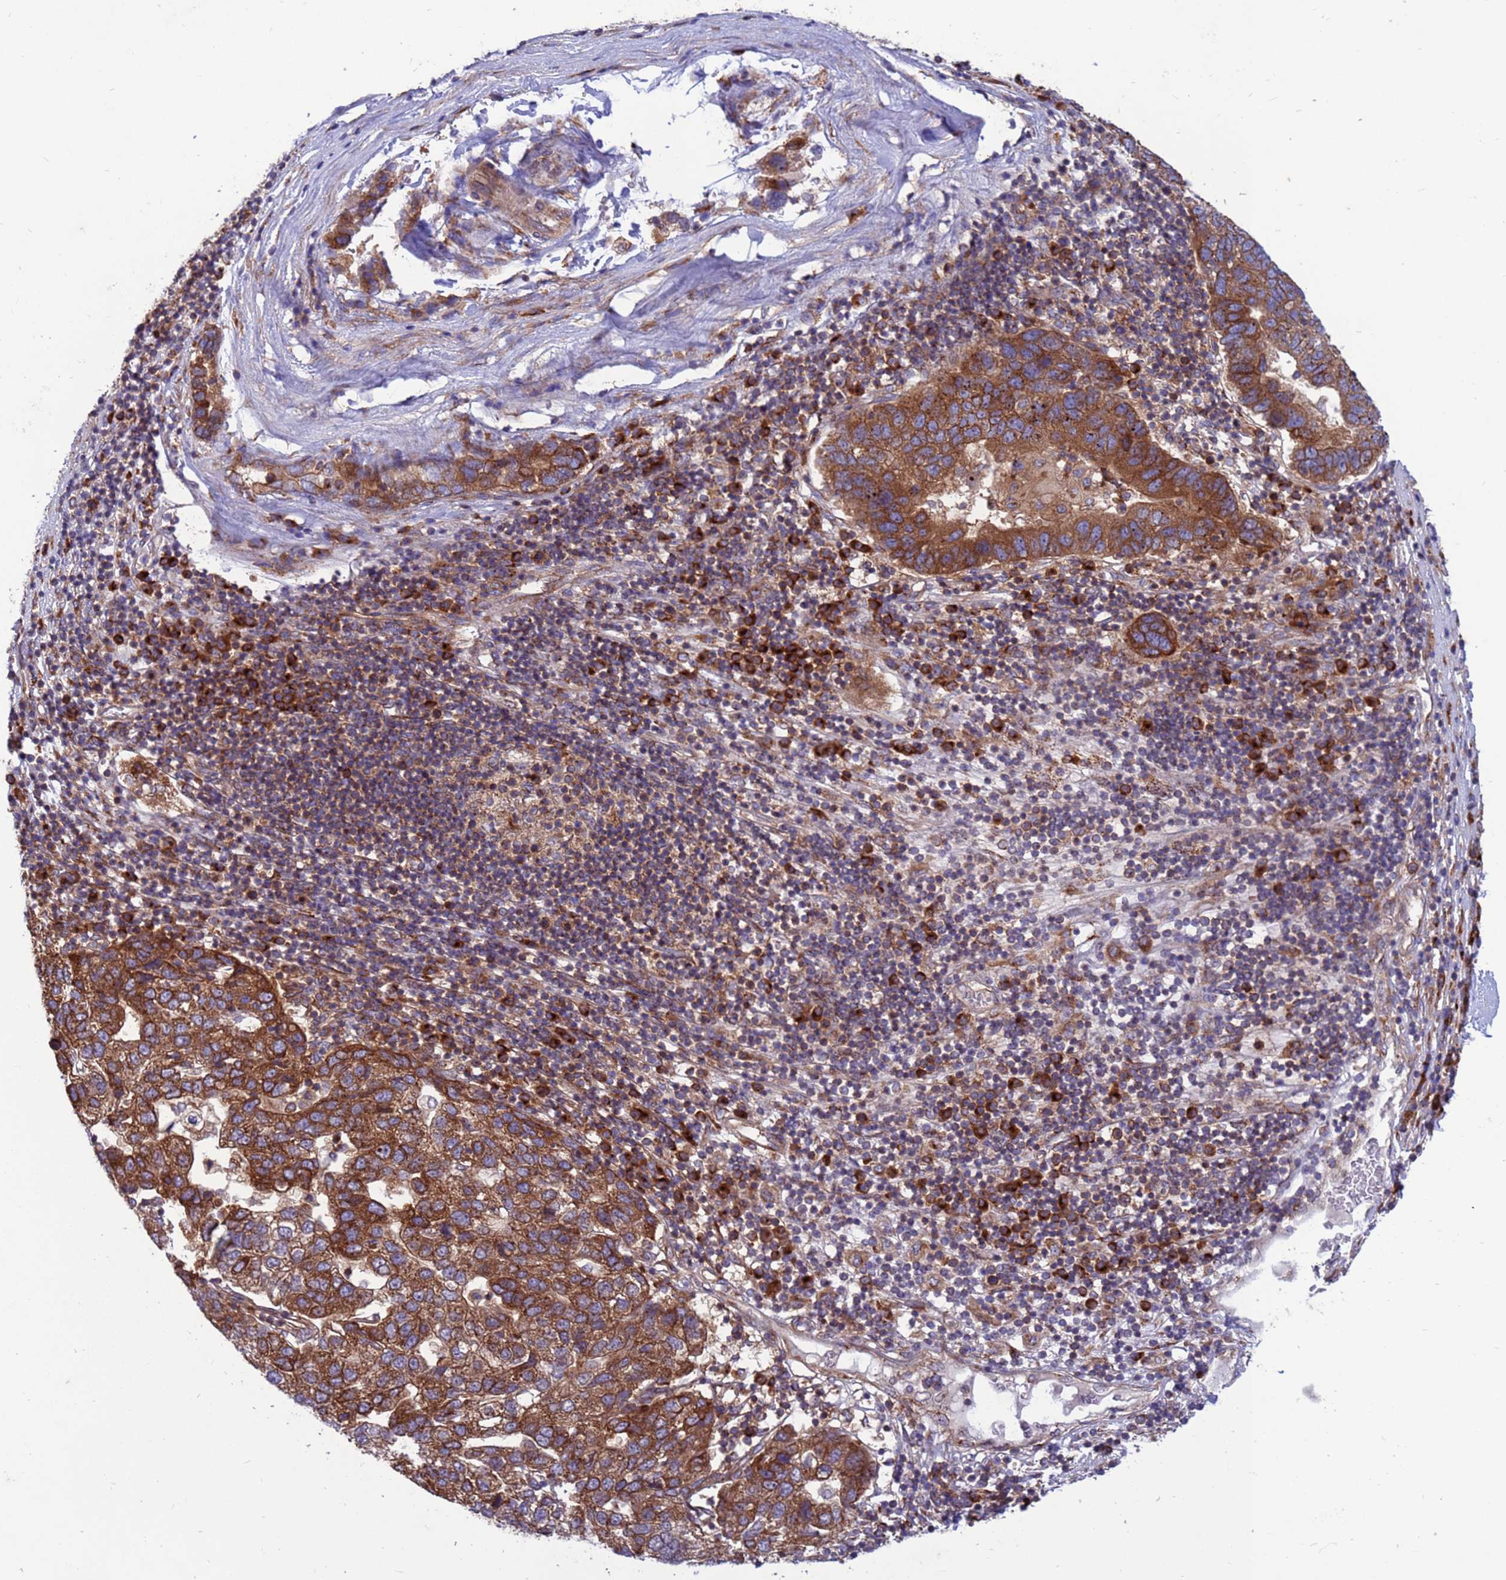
{"staining": {"intensity": "strong", "quantity": ">75%", "location": "cytoplasmic/membranous"}, "tissue": "pancreatic cancer", "cell_type": "Tumor cells", "image_type": "cancer", "snomed": [{"axis": "morphology", "description": "Adenocarcinoma, NOS"}, {"axis": "topography", "description": "Pancreas"}], "caption": "High-magnification brightfield microscopy of adenocarcinoma (pancreatic) stained with DAB (3,3'-diaminobenzidine) (brown) and counterstained with hematoxylin (blue). tumor cells exhibit strong cytoplasmic/membranous staining is present in about>75% of cells.", "gene": "ZC3HAV1", "patient": {"sex": "female", "age": 61}}